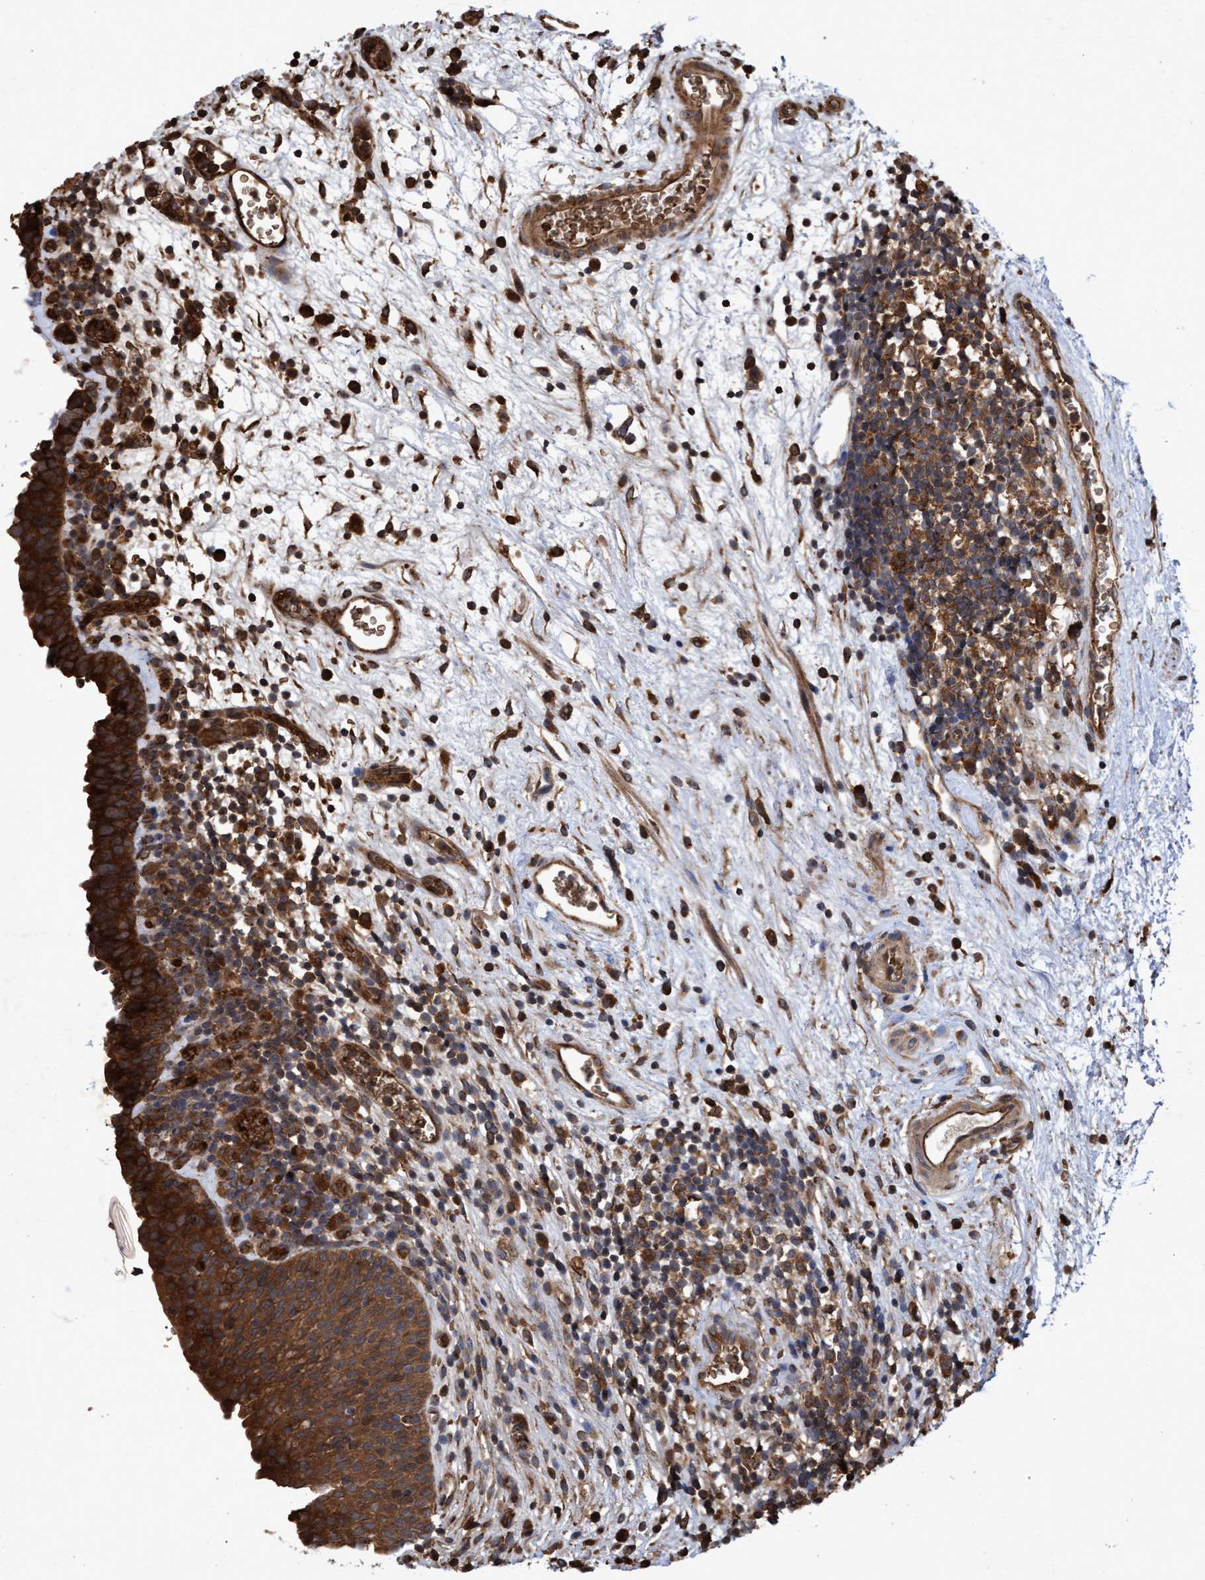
{"staining": {"intensity": "strong", "quantity": ">75%", "location": "cytoplasmic/membranous"}, "tissue": "urinary bladder", "cell_type": "Urothelial cells", "image_type": "normal", "snomed": [{"axis": "morphology", "description": "Normal tissue, NOS"}, {"axis": "topography", "description": "Urinary bladder"}], "caption": "Urothelial cells demonstrate strong cytoplasmic/membranous staining in about >75% of cells in unremarkable urinary bladder. (Brightfield microscopy of DAB IHC at high magnification).", "gene": "CHMP6", "patient": {"sex": "male", "age": 37}}